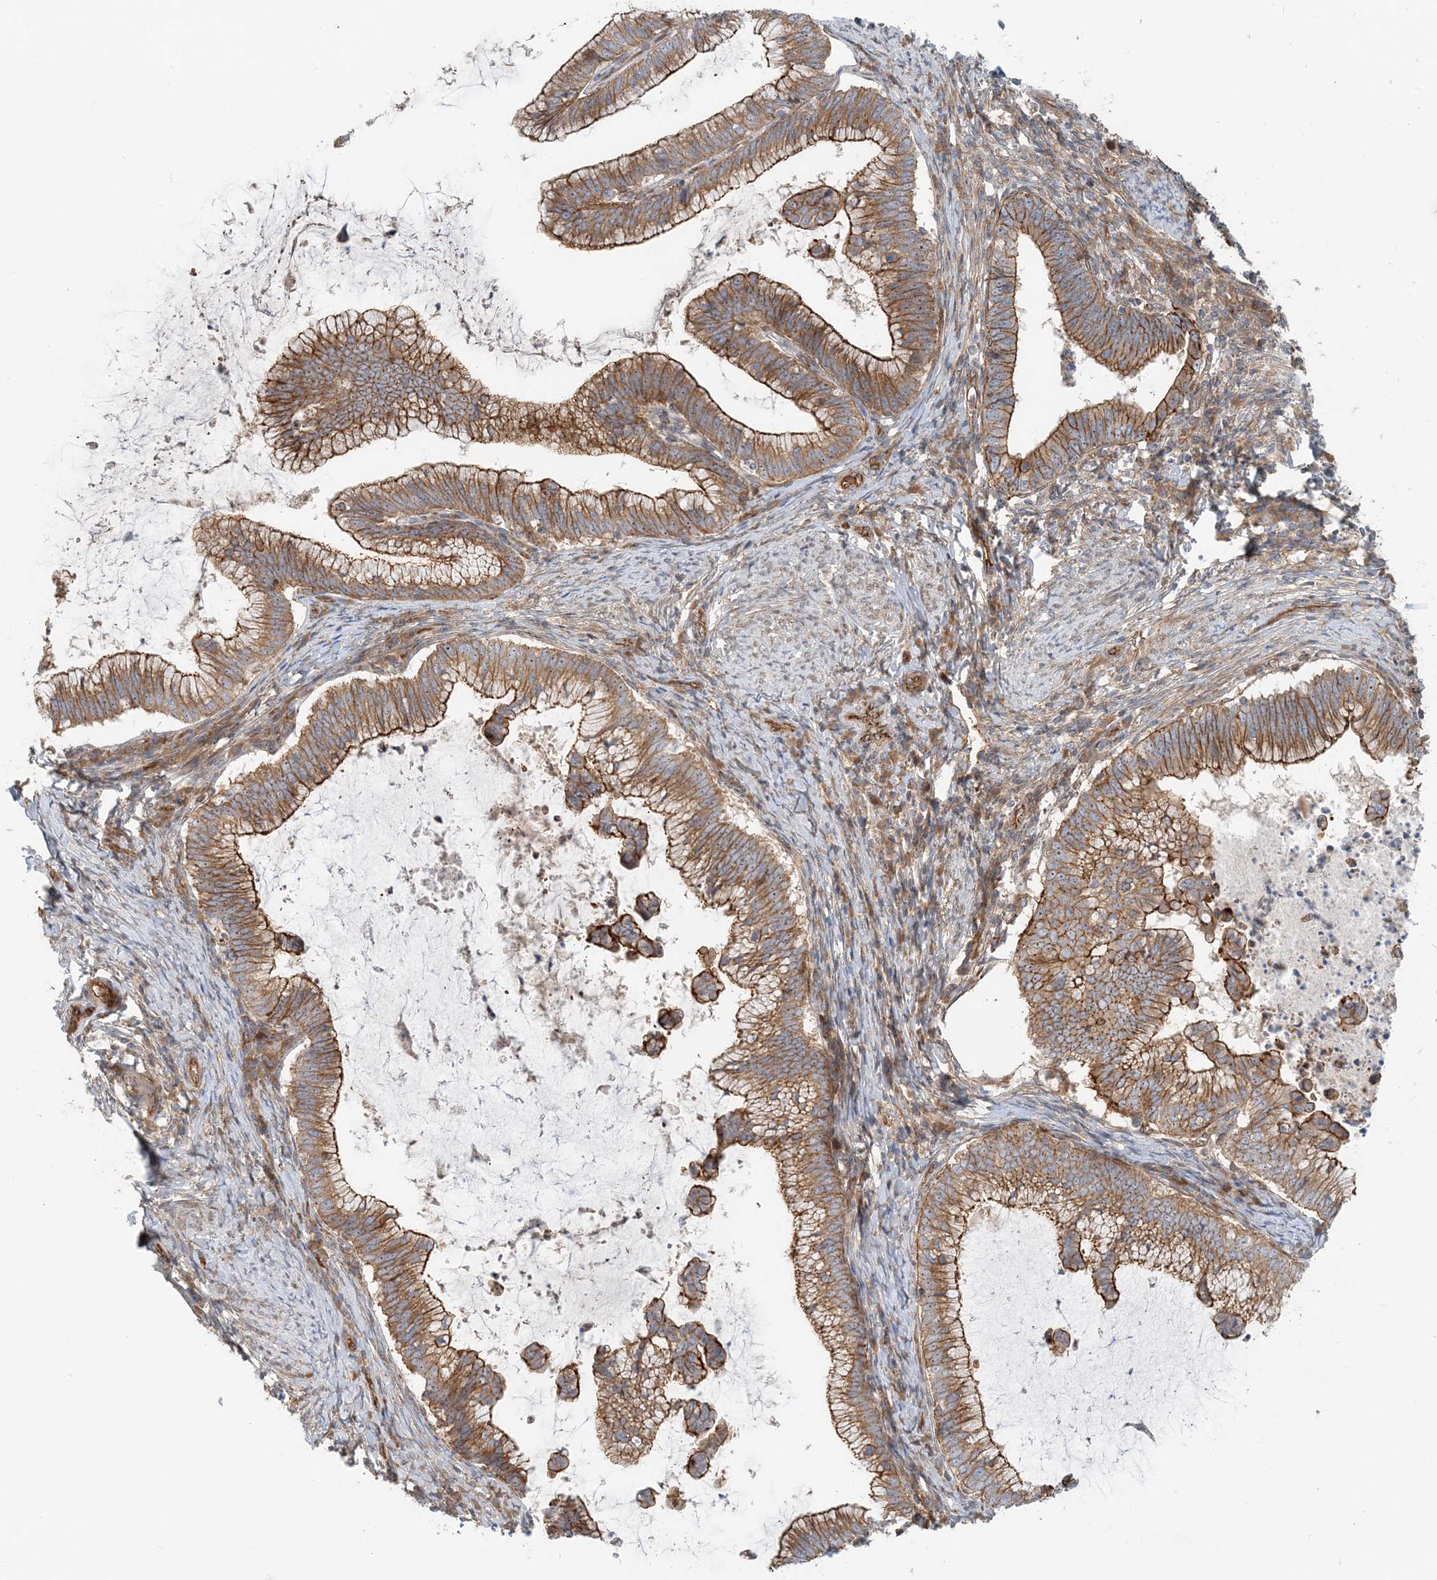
{"staining": {"intensity": "strong", "quantity": ">75%", "location": "cytoplasmic/membranous"}, "tissue": "cervical cancer", "cell_type": "Tumor cells", "image_type": "cancer", "snomed": [{"axis": "morphology", "description": "Adenocarcinoma, NOS"}, {"axis": "topography", "description": "Cervix"}], "caption": "Cervical cancer (adenocarcinoma) stained for a protein (brown) demonstrates strong cytoplasmic/membranous positive expression in about >75% of tumor cells.", "gene": "MYL5", "patient": {"sex": "female", "age": 36}}